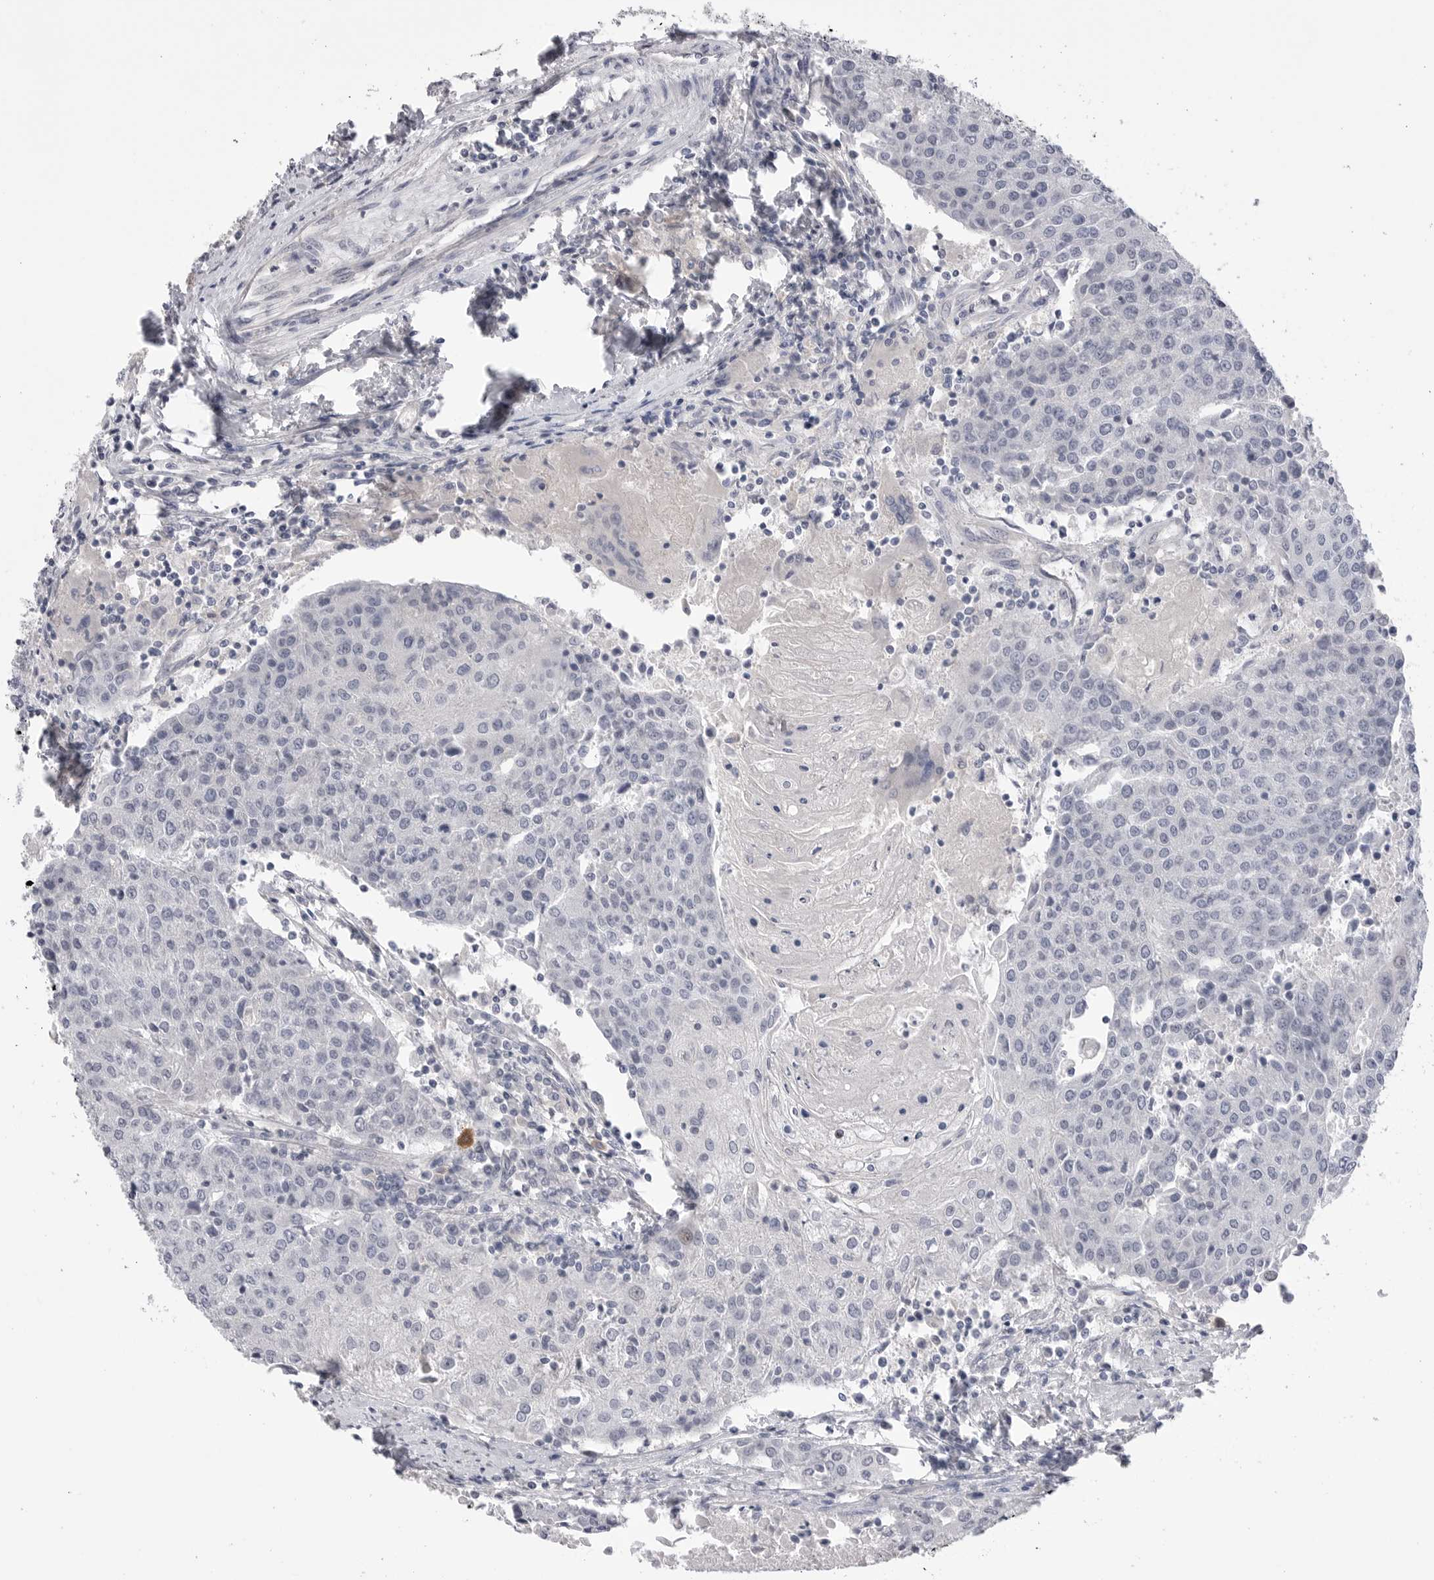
{"staining": {"intensity": "negative", "quantity": "none", "location": "none"}, "tissue": "urothelial cancer", "cell_type": "Tumor cells", "image_type": "cancer", "snomed": [{"axis": "morphology", "description": "Urothelial carcinoma, High grade"}, {"axis": "topography", "description": "Urinary bladder"}], "caption": "A high-resolution micrograph shows immunohistochemistry (IHC) staining of urothelial cancer, which reveals no significant expression in tumor cells.", "gene": "DLGAP3", "patient": {"sex": "female", "age": 85}}